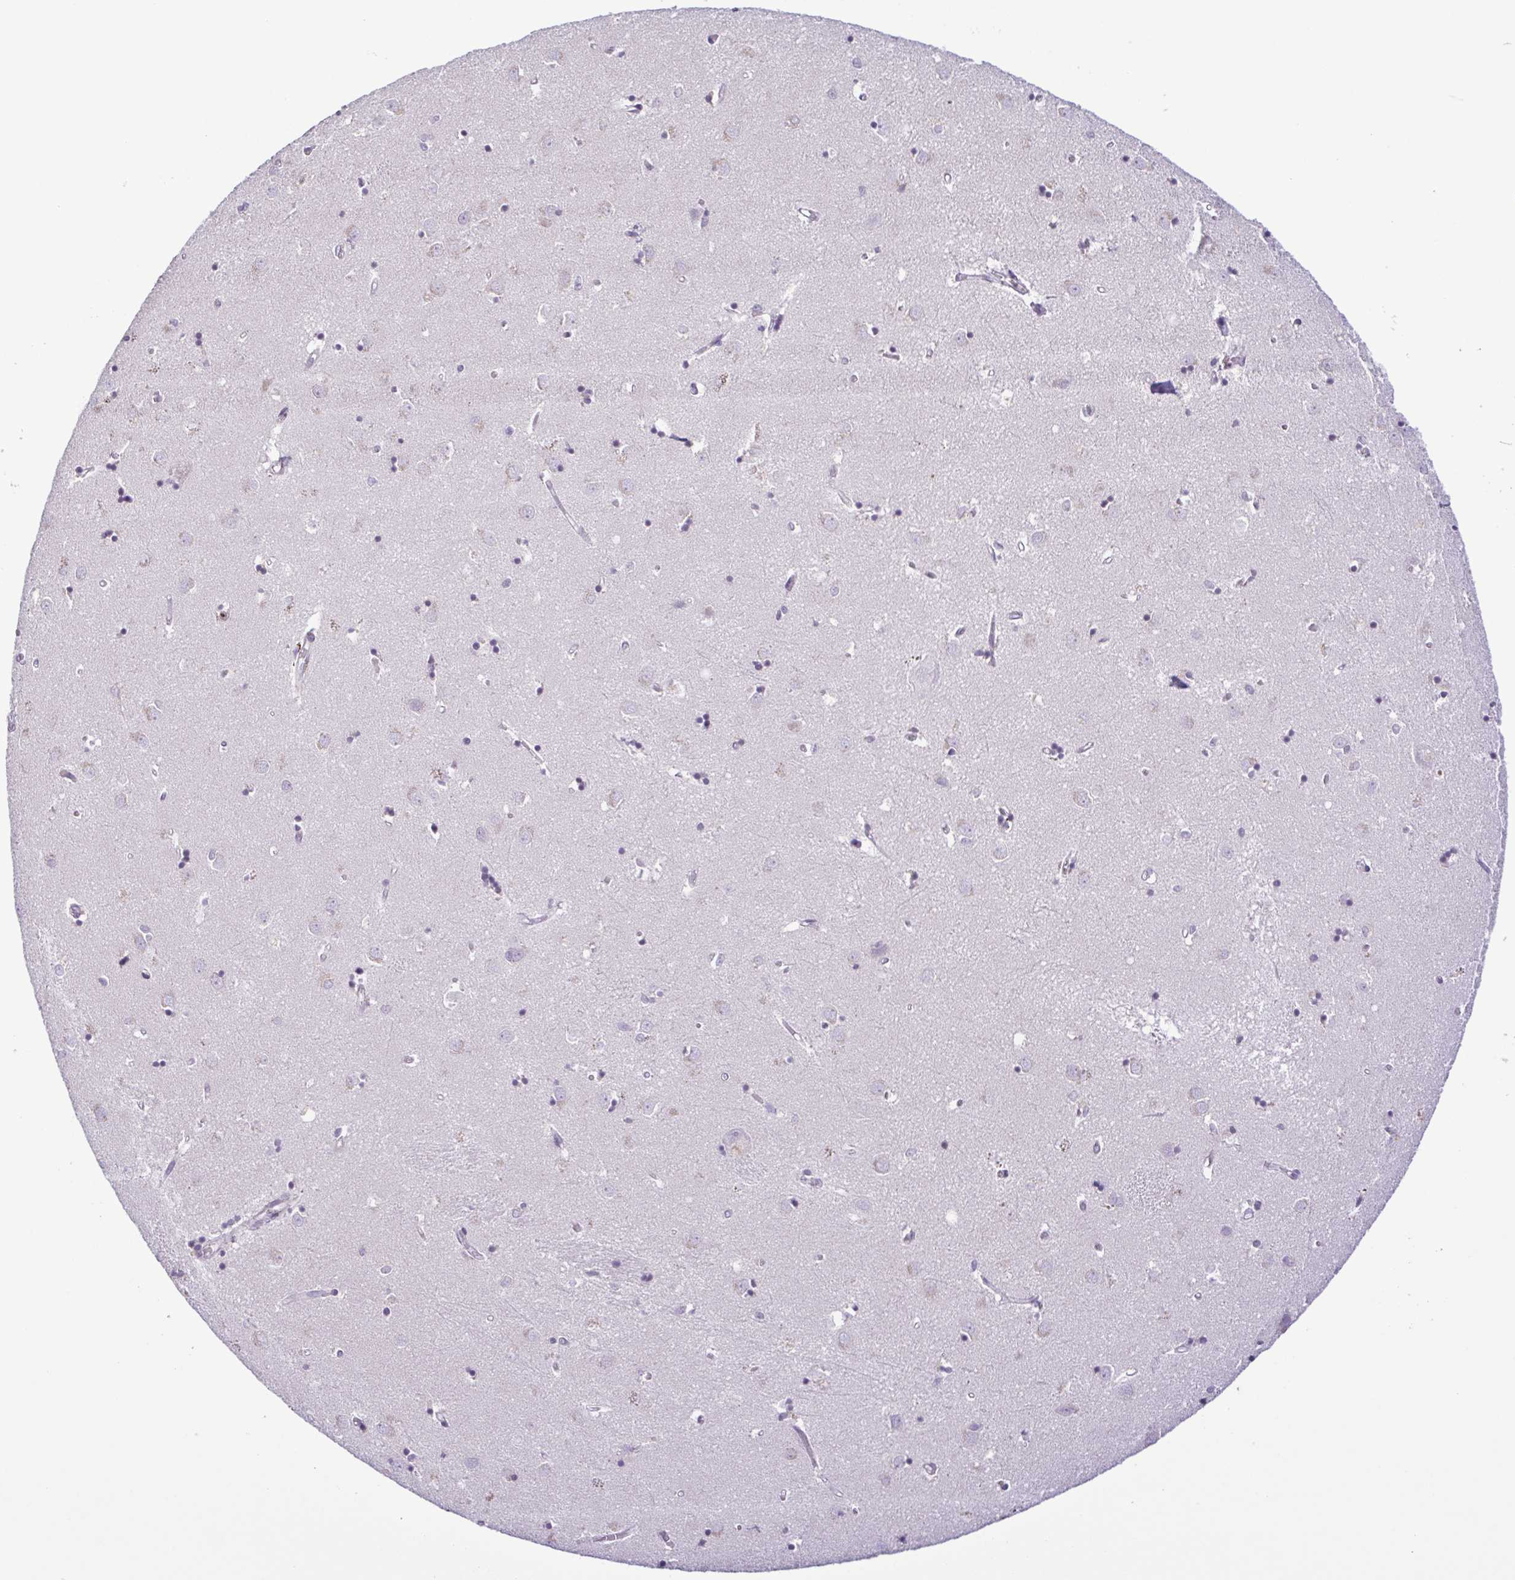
{"staining": {"intensity": "negative", "quantity": "none", "location": "none"}, "tissue": "caudate", "cell_type": "Glial cells", "image_type": "normal", "snomed": [{"axis": "morphology", "description": "Normal tissue, NOS"}, {"axis": "topography", "description": "Lateral ventricle wall"}], "caption": "DAB immunohistochemical staining of normal human caudate reveals no significant positivity in glial cells. (IHC, brightfield microscopy, high magnification).", "gene": "IL1RN", "patient": {"sex": "male", "age": 54}}